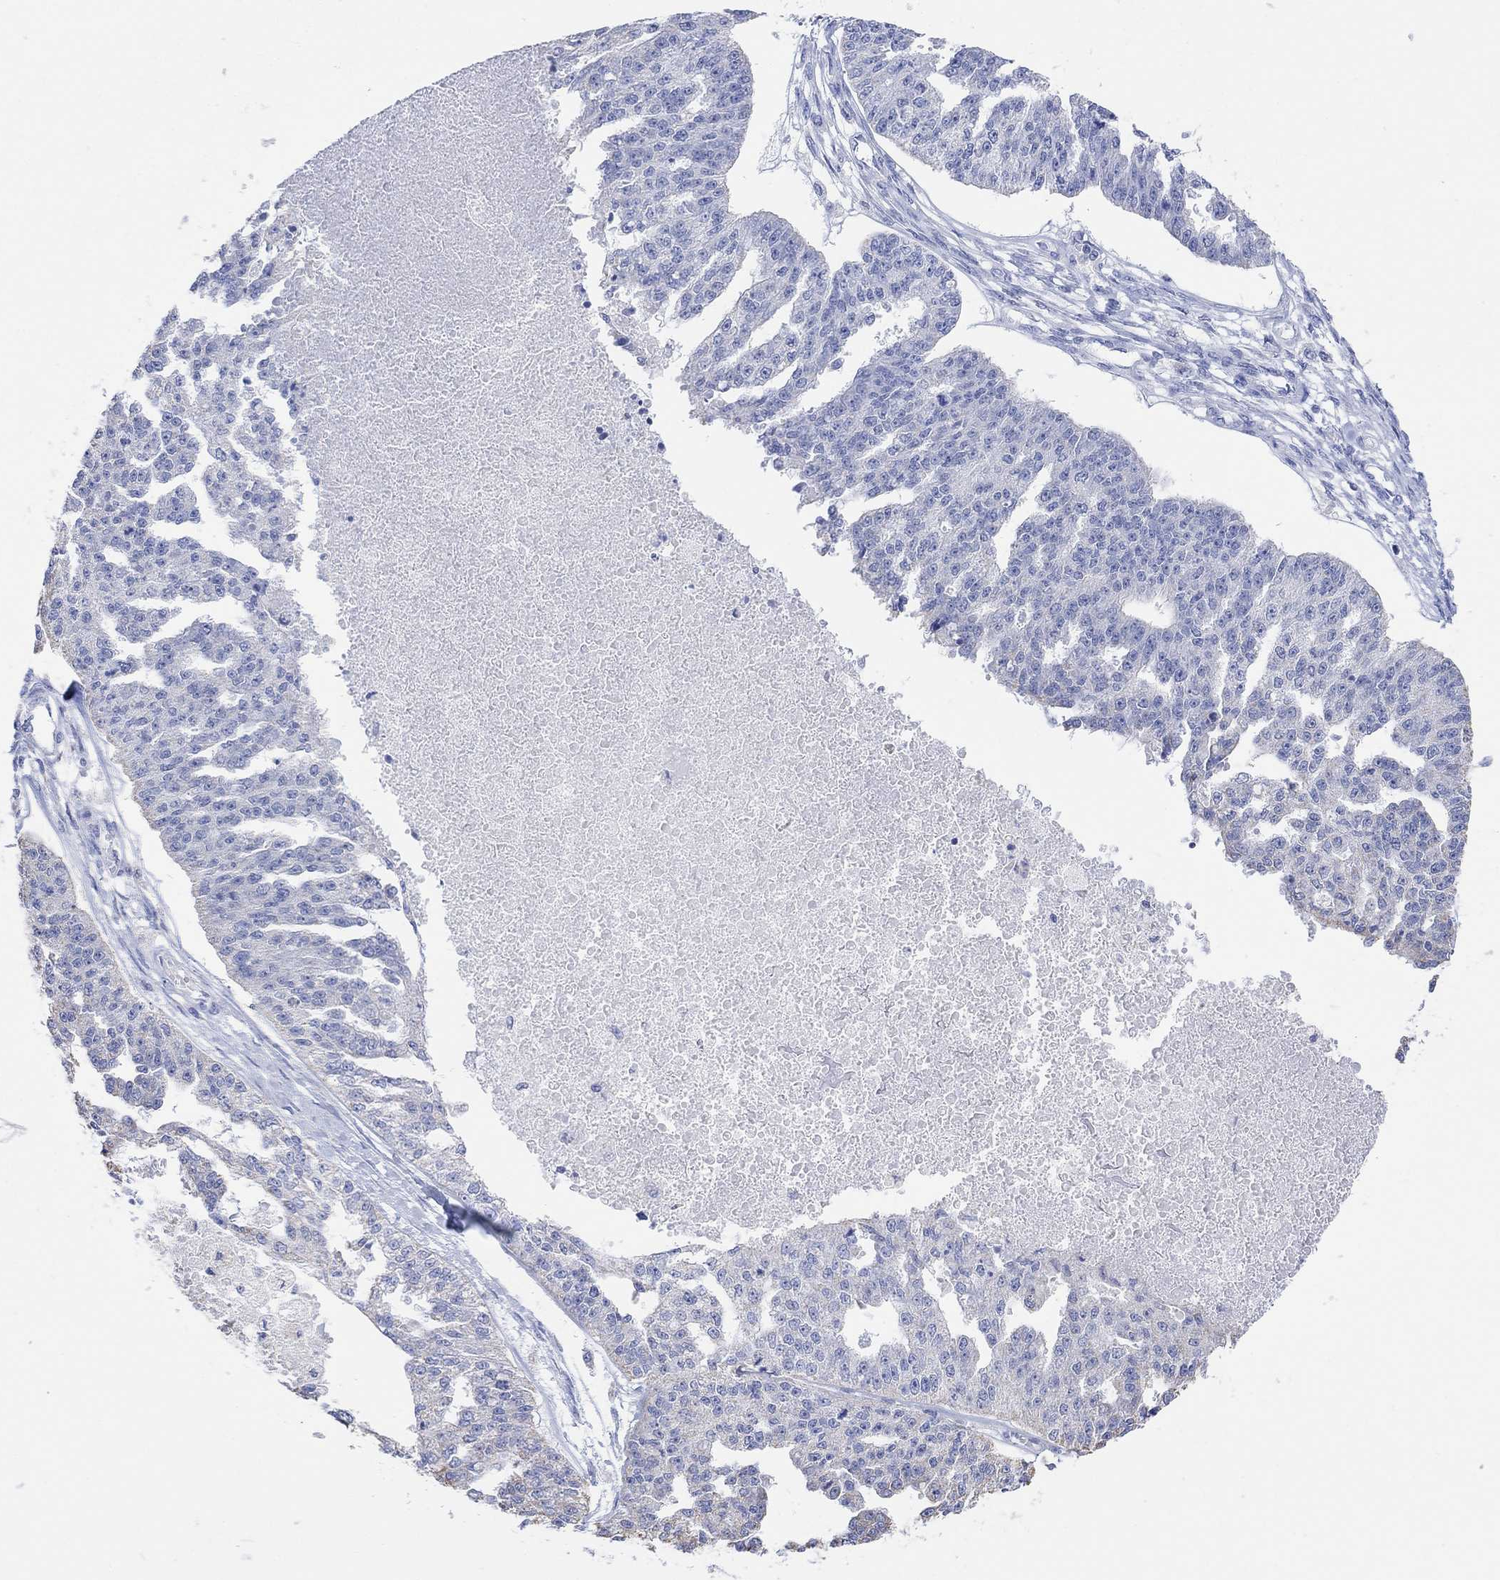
{"staining": {"intensity": "negative", "quantity": "none", "location": "none"}, "tissue": "ovarian cancer", "cell_type": "Tumor cells", "image_type": "cancer", "snomed": [{"axis": "morphology", "description": "Cystadenocarcinoma, serous, NOS"}, {"axis": "topography", "description": "Ovary"}], "caption": "A high-resolution micrograph shows immunohistochemistry staining of serous cystadenocarcinoma (ovarian), which reveals no significant staining in tumor cells.", "gene": "SYT12", "patient": {"sex": "female", "age": 58}}